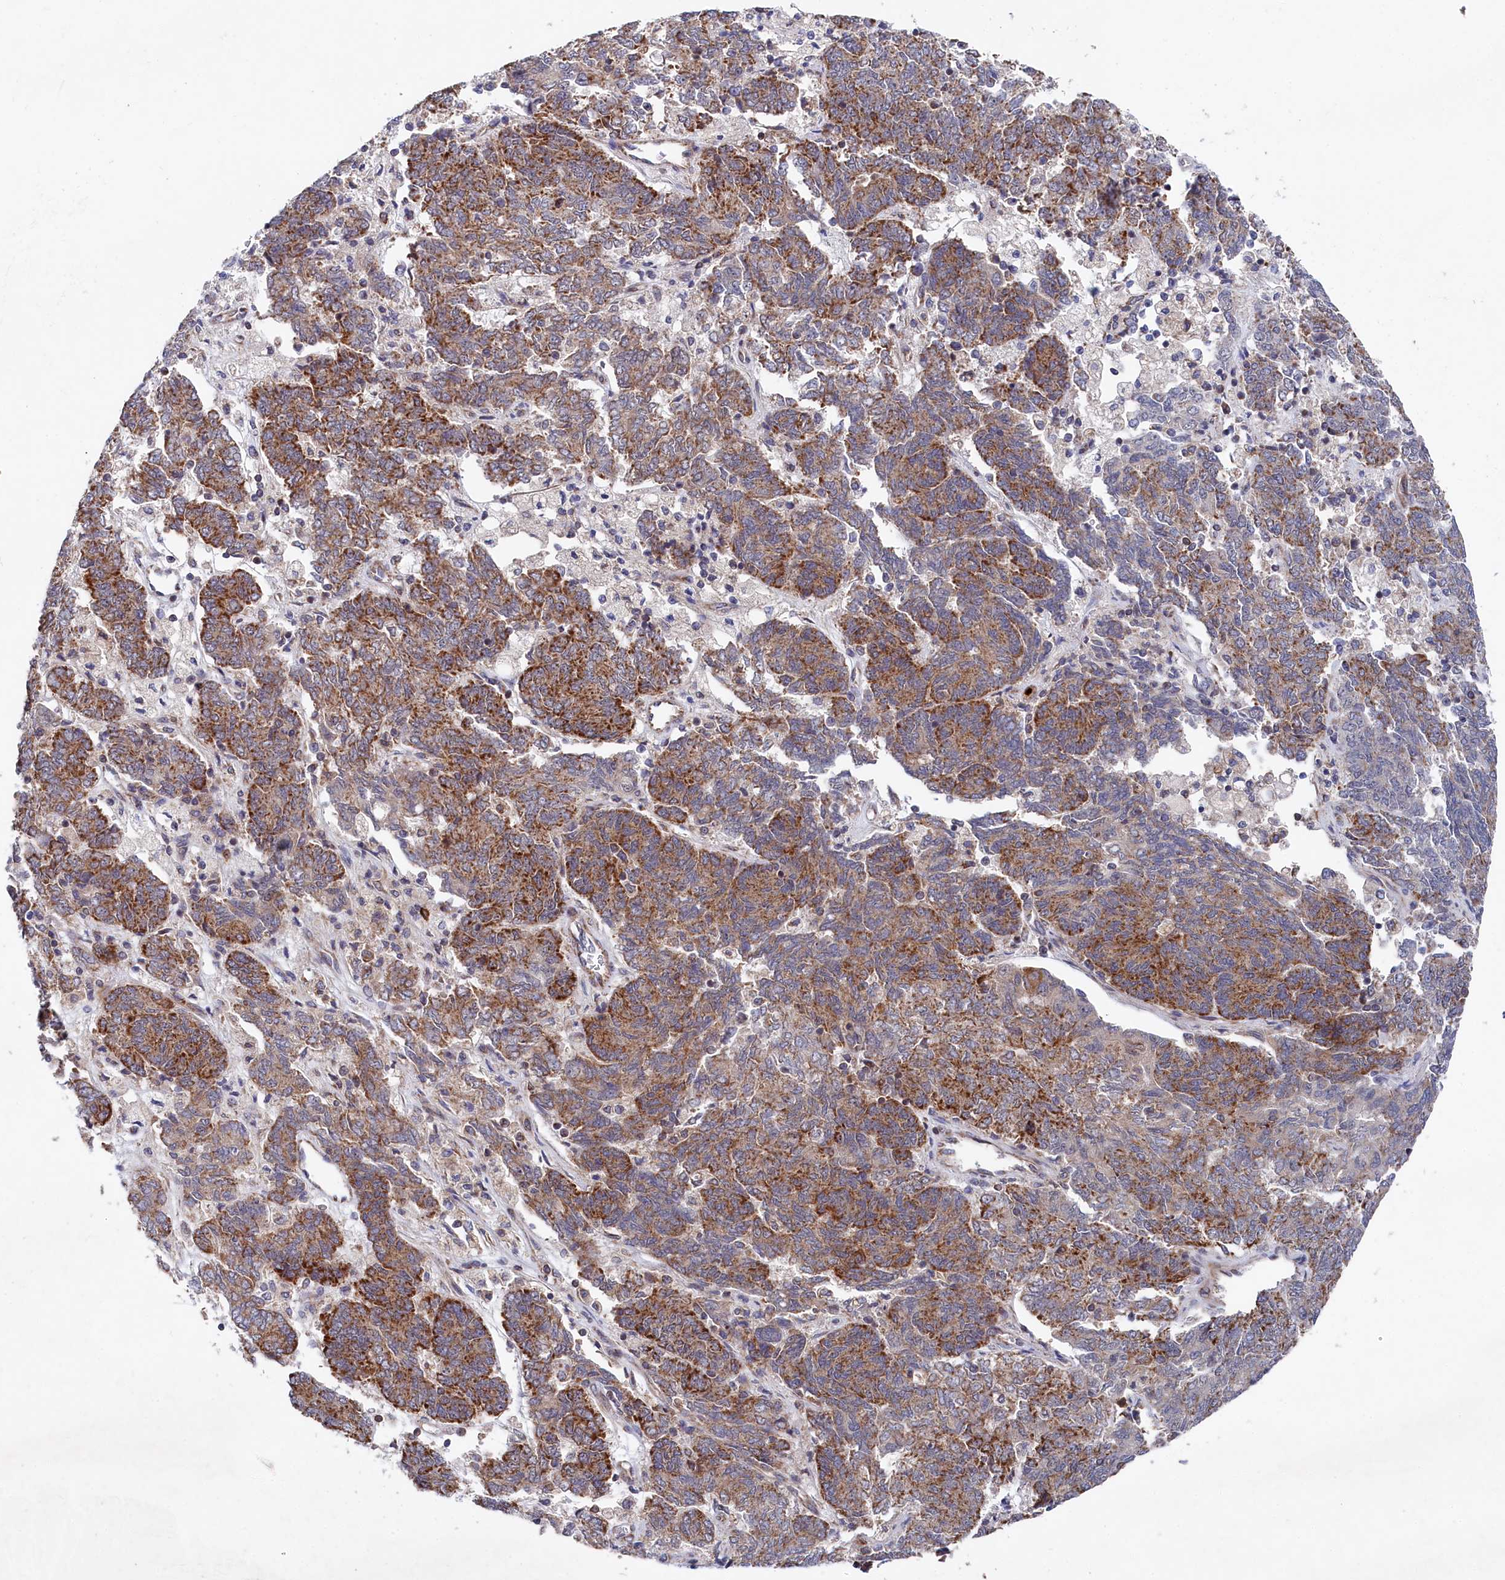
{"staining": {"intensity": "strong", "quantity": ">75%", "location": "cytoplasmic/membranous"}, "tissue": "endometrial cancer", "cell_type": "Tumor cells", "image_type": "cancer", "snomed": [{"axis": "morphology", "description": "Adenocarcinoma, NOS"}, {"axis": "topography", "description": "Endometrium"}], "caption": "Immunohistochemistry of human endometrial adenocarcinoma demonstrates high levels of strong cytoplasmic/membranous positivity in approximately >75% of tumor cells.", "gene": "CHCHD1", "patient": {"sex": "female", "age": 80}}